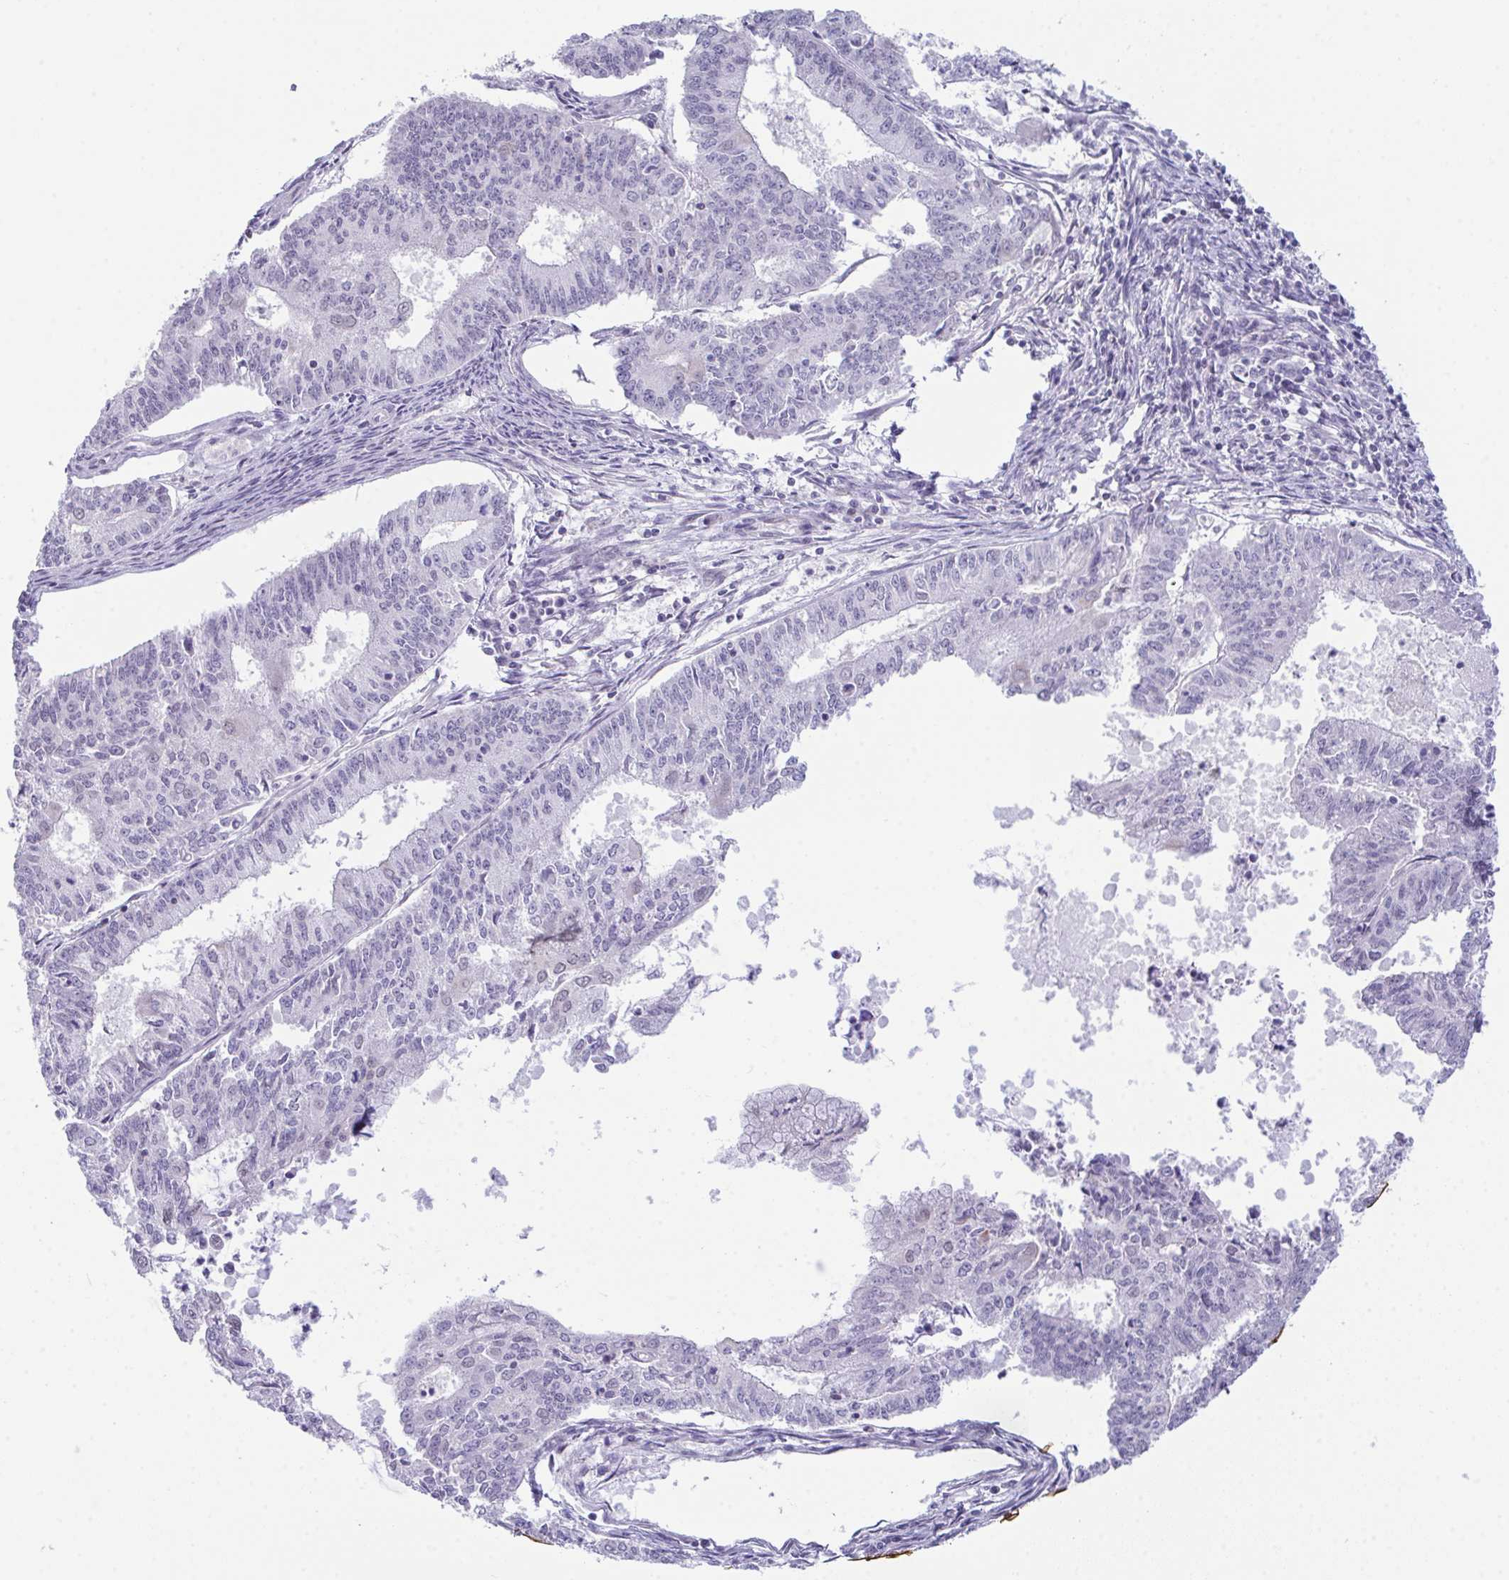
{"staining": {"intensity": "negative", "quantity": "none", "location": "none"}, "tissue": "endometrial cancer", "cell_type": "Tumor cells", "image_type": "cancer", "snomed": [{"axis": "morphology", "description": "Adenocarcinoma, NOS"}, {"axis": "topography", "description": "Endometrium"}], "caption": "The micrograph shows no staining of tumor cells in endometrial adenocarcinoma.", "gene": "ATP6V0D2", "patient": {"sex": "female", "age": 61}}